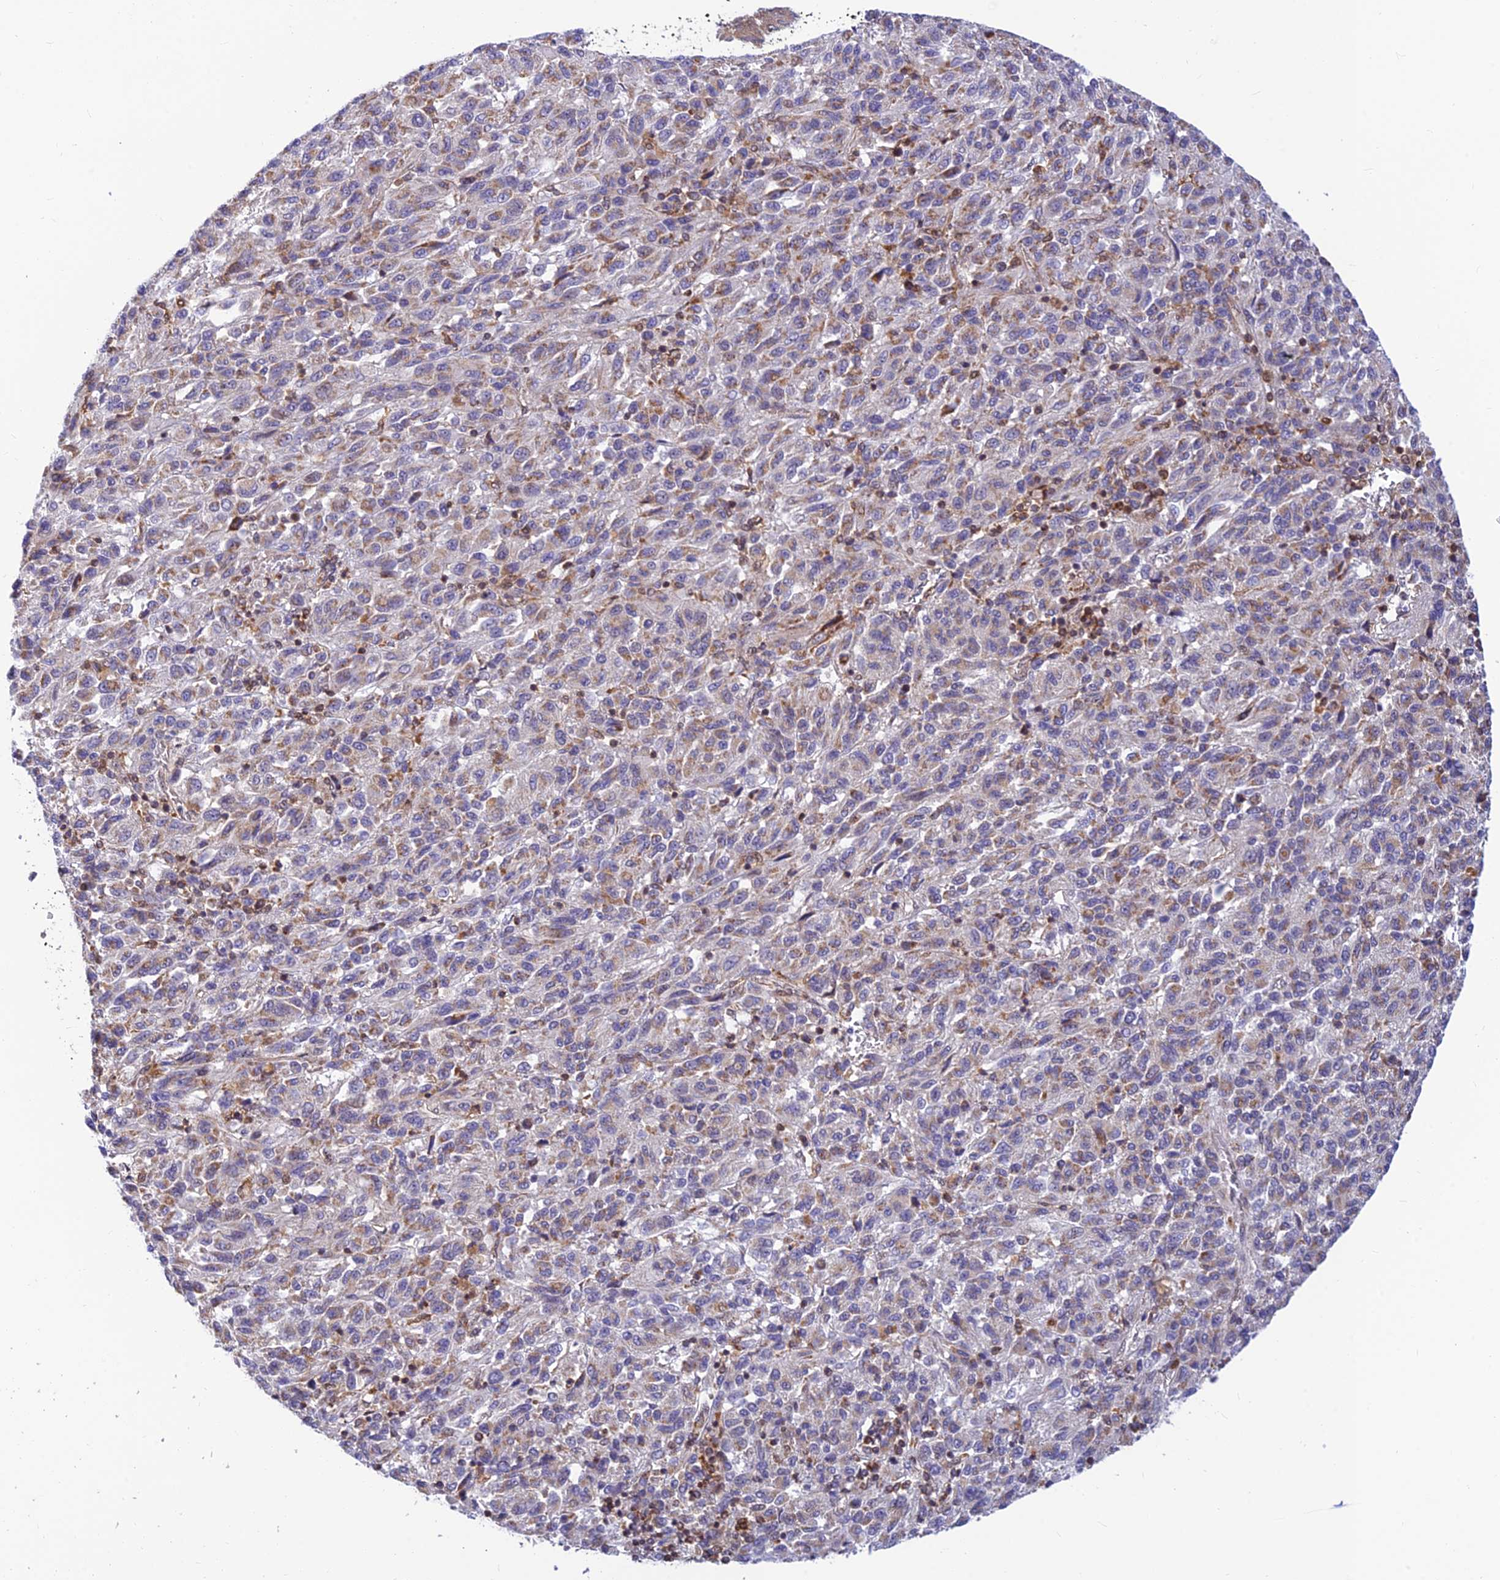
{"staining": {"intensity": "weak", "quantity": "25%-75%", "location": "cytoplasmic/membranous"}, "tissue": "melanoma", "cell_type": "Tumor cells", "image_type": "cancer", "snomed": [{"axis": "morphology", "description": "Malignant melanoma, Metastatic site"}, {"axis": "topography", "description": "Lung"}], "caption": "Immunohistochemical staining of human malignant melanoma (metastatic site) exhibits low levels of weak cytoplasmic/membranous protein expression in approximately 25%-75% of tumor cells.", "gene": "LYSMD2", "patient": {"sex": "male", "age": 64}}